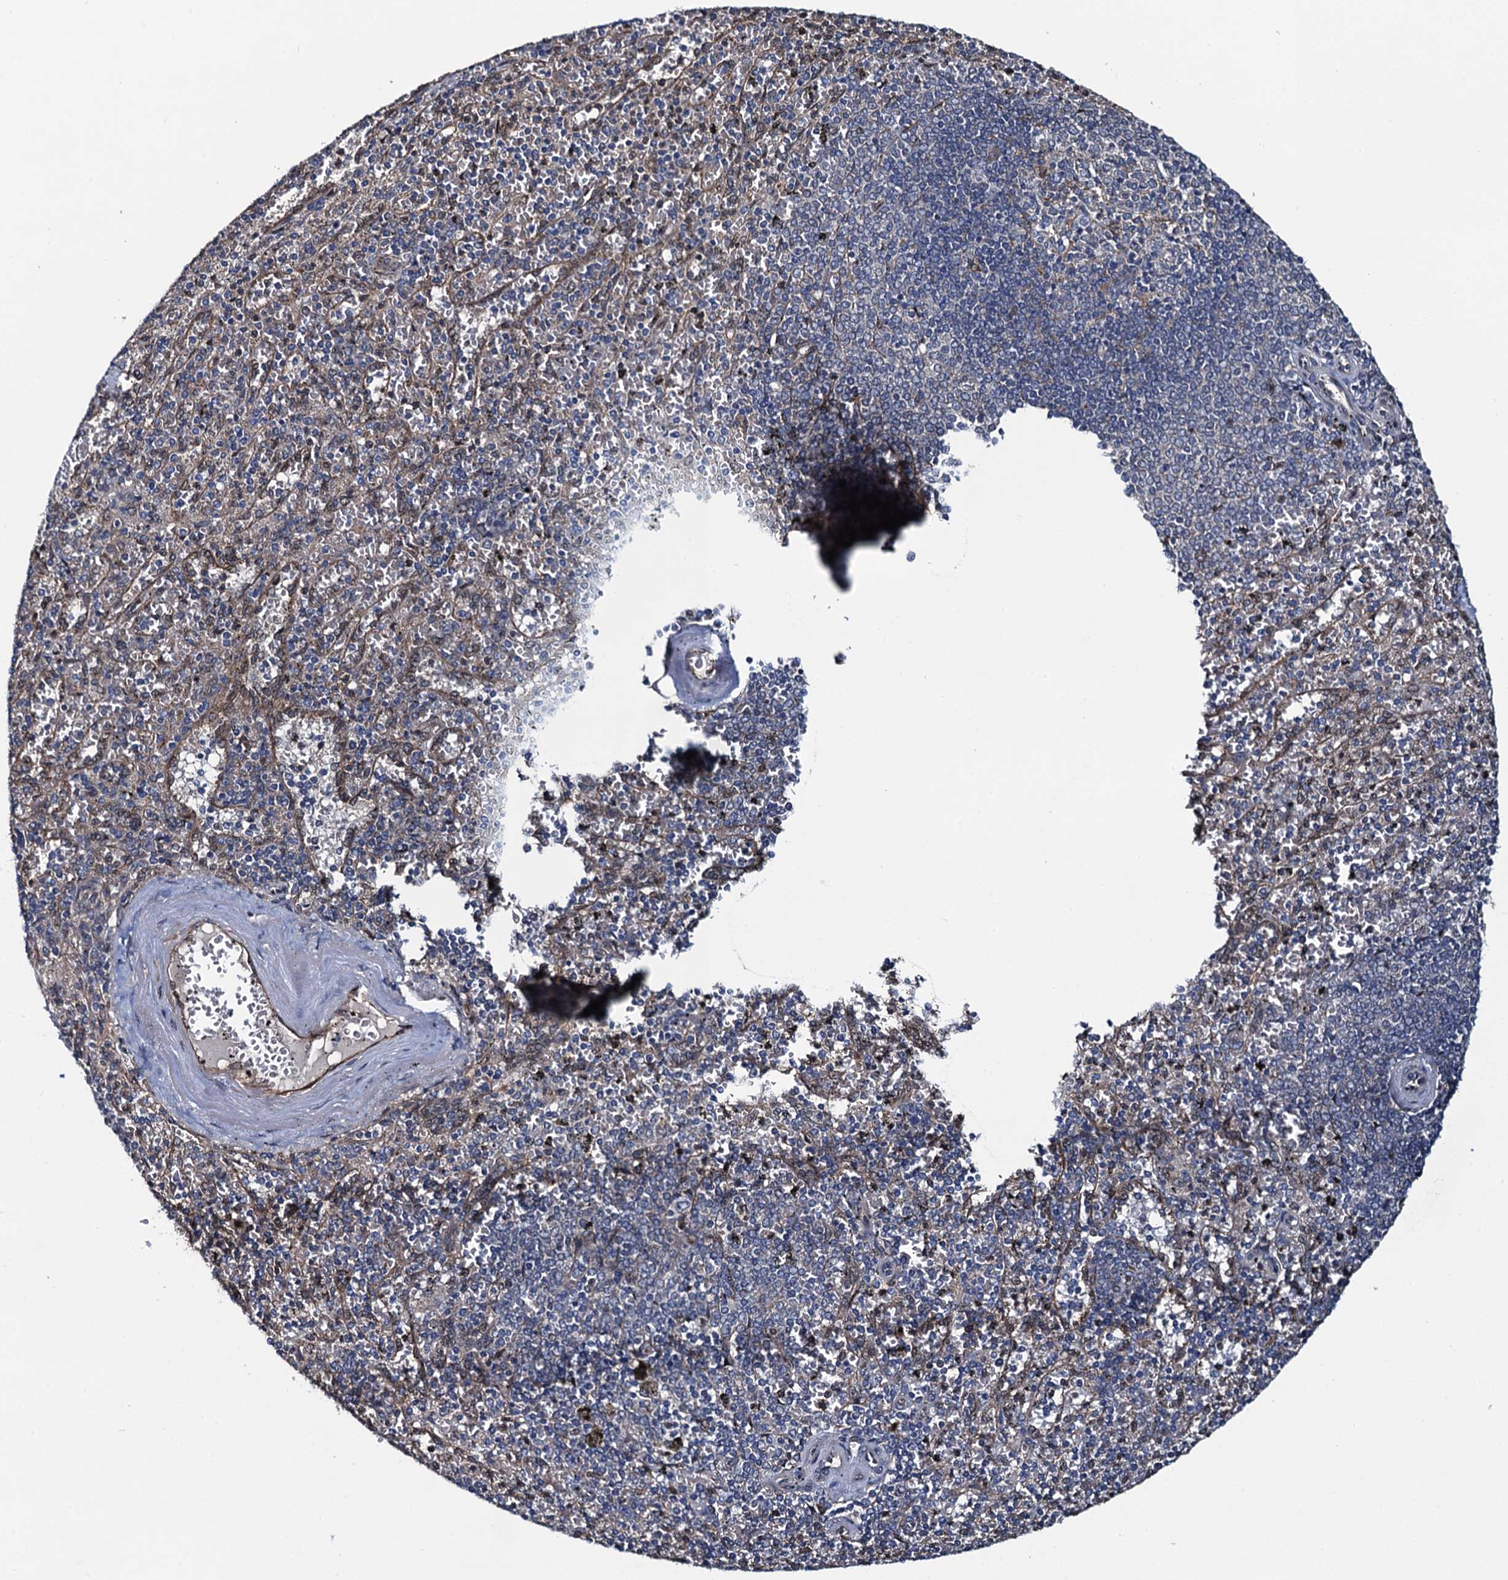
{"staining": {"intensity": "negative", "quantity": "none", "location": "none"}, "tissue": "spleen", "cell_type": "Cells in red pulp", "image_type": "normal", "snomed": [{"axis": "morphology", "description": "Normal tissue, NOS"}, {"axis": "topography", "description": "Spleen"}], "caption": "The histopathology image exhibits no staining of cells in red pulp in benign spleen.", "gene": "EVX2", "patient": {"sex": "male", "age": 82}}